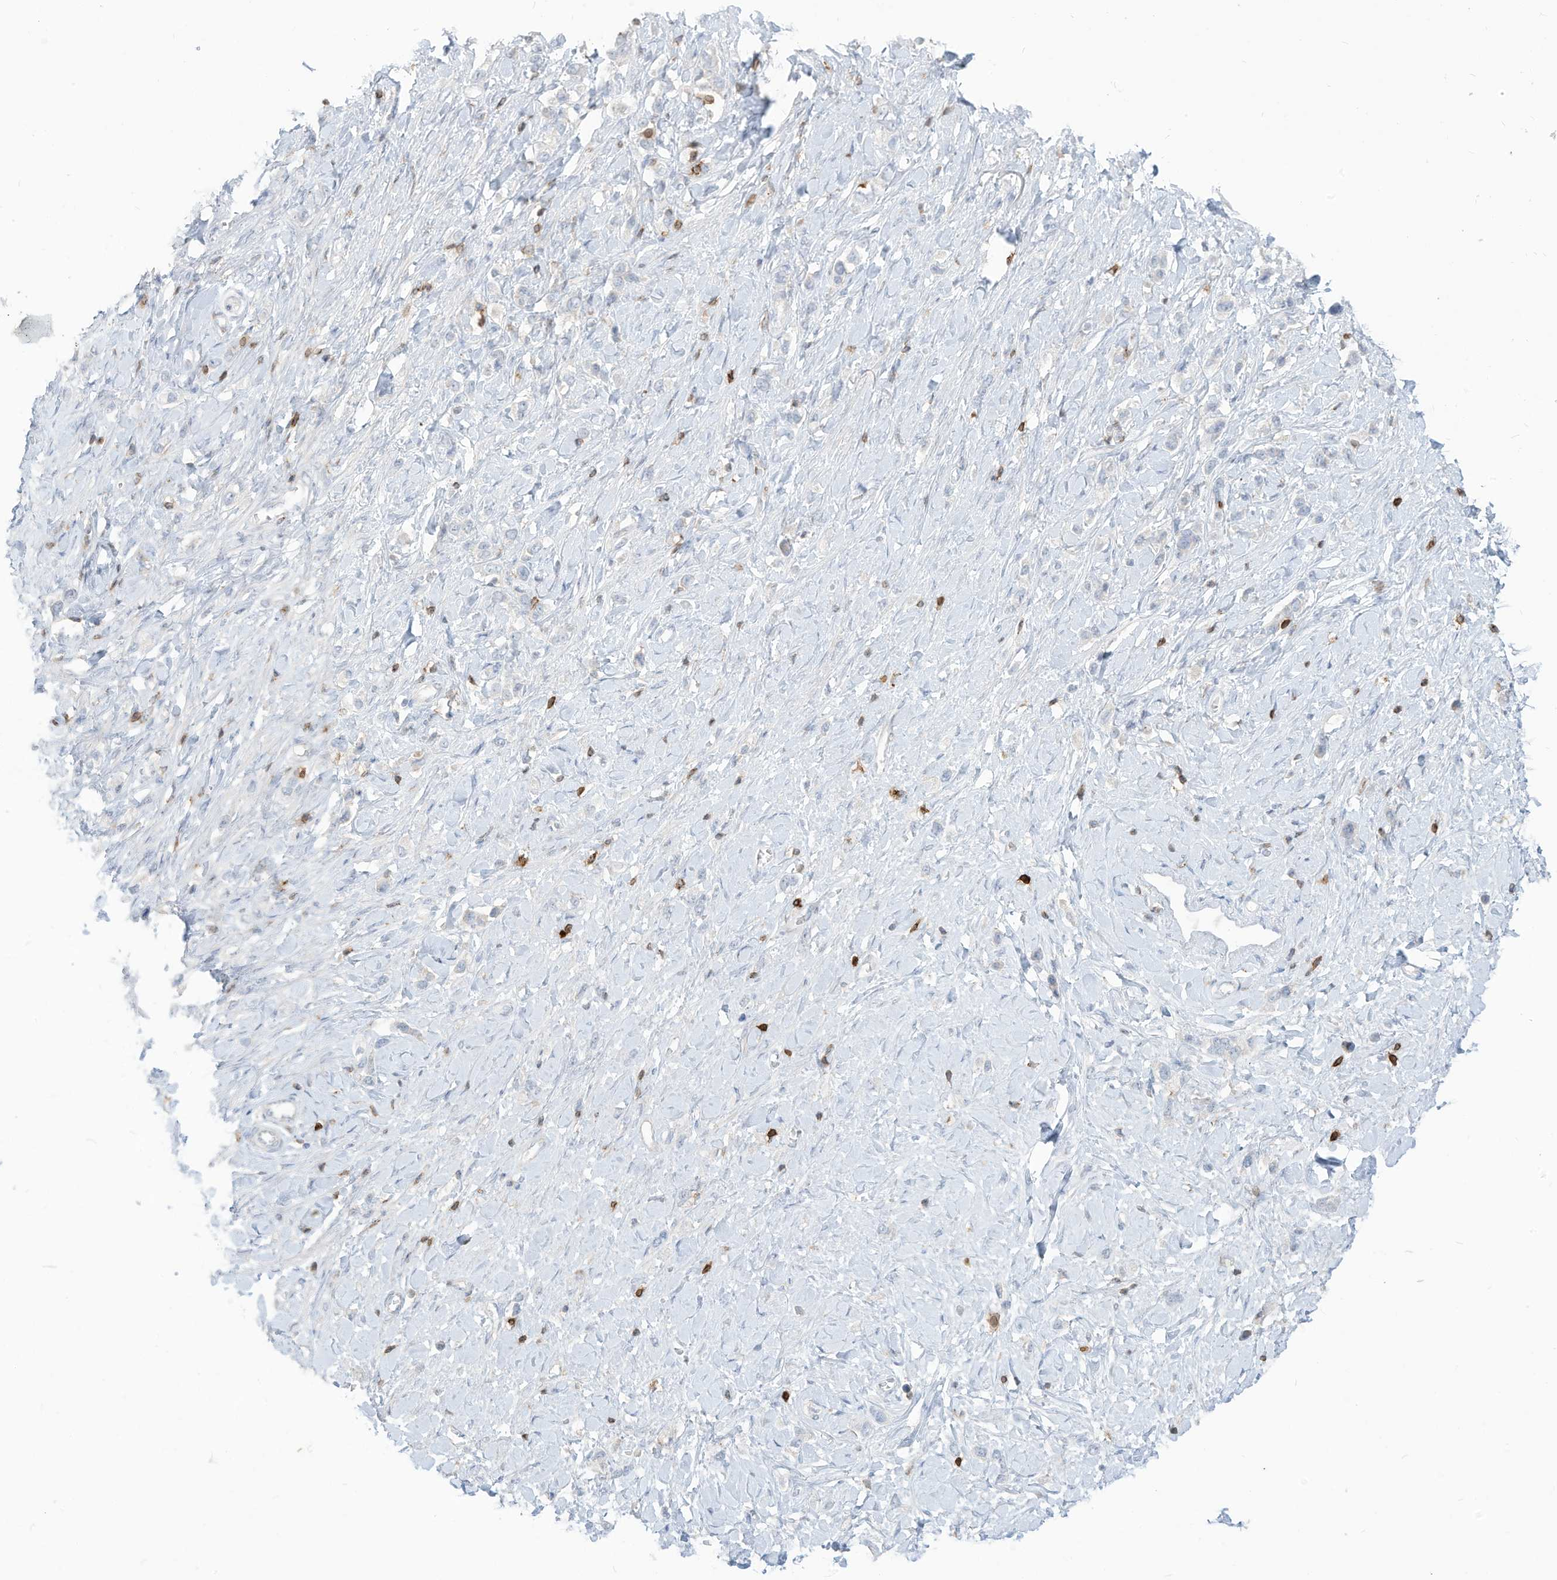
{"staining": {"intensity": "negative", "quantity": "none", "location": "none"}, "tissue": "stomach cancer", "cell_type": "Tumor cells", "image_type": "cancer", "snomed": [{"axis": "morphology", "description": "Normal tissue, NOS"}, {"axis": "morphology", "description": "Adenocarcinoma, NOS"}, {"axis": "topography", "description": "Stomach, upper"}, {"axis": "topography", "description": "Stomach"}], "caption": "Immunohistochemistry (IHC) histopathology image of neoplastic tissue: human adenocarcinoma (stomach) stained with DAB (3,3'-diaminobenzidine) displays no significant protein staining in tumor cells. (Brightfield microscopy of DAB immunohistochemistry (IHC) at high magnification).", "gene": "NOTO", "patient": {"sex": "female", "age": 65}}